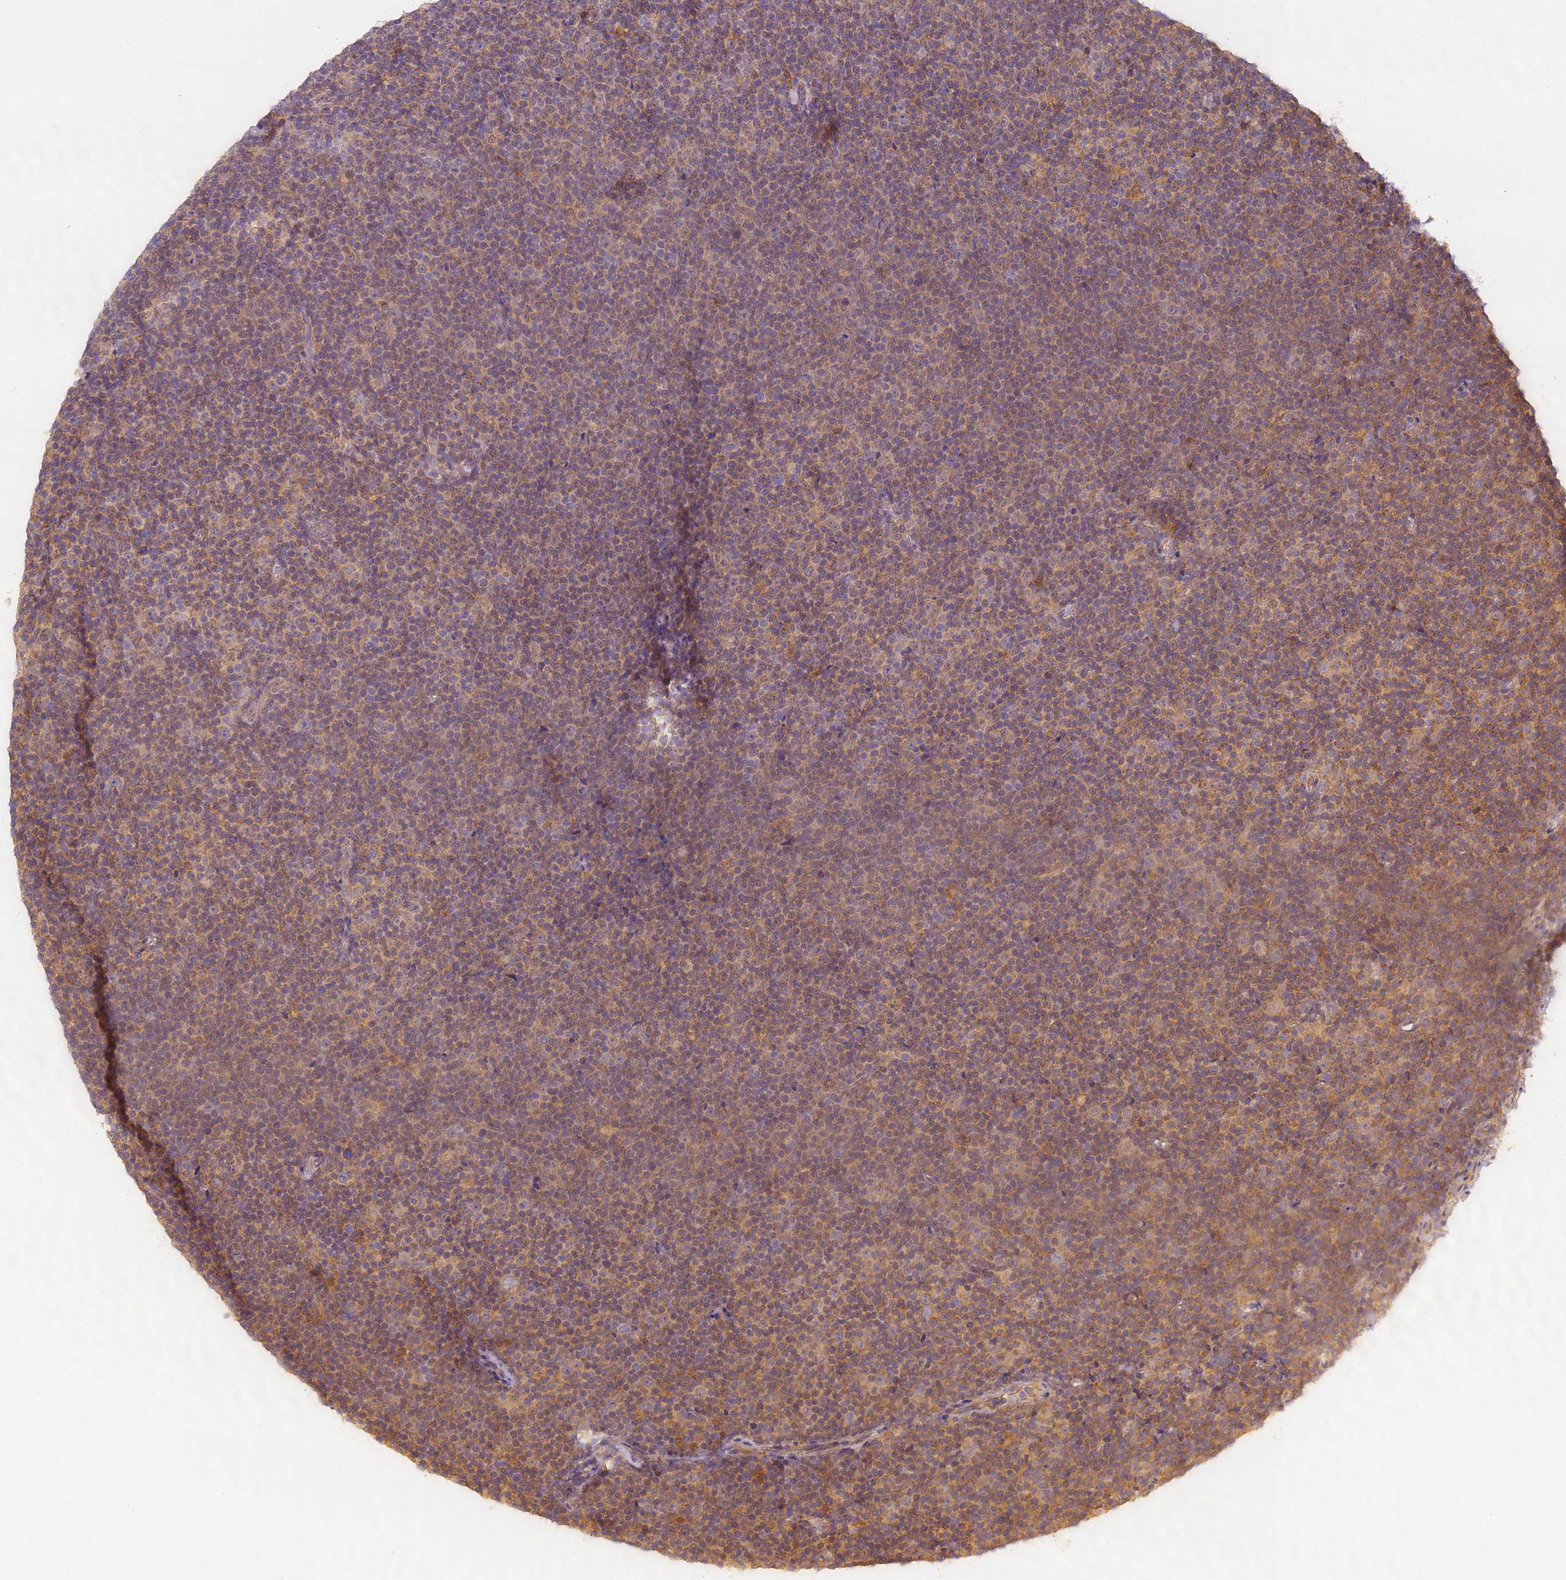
{"staining": {"intensity": "weak", "quantity": ">75%", "location": "cytoplasmic/membranous"}, "tissue": "lymphoma", "cell_type": "Tumor cells", "image_type": "cancer", "snomed": [{"axis": "morphology", "description": "Malignant lymphoma, non-Hodgkin's type, Low grade"}, {"axis": "topography", "description": "Lymph node"}], "caption": "Low-grade malignant lymphoma, non-Hodgkin's type stained with a brown dye shows weak cytoplasmic/membranous positive staining in about >75% of tumor cells.", "gene": "TIGAR", "patient": {"sex": "female", "age": 67}}